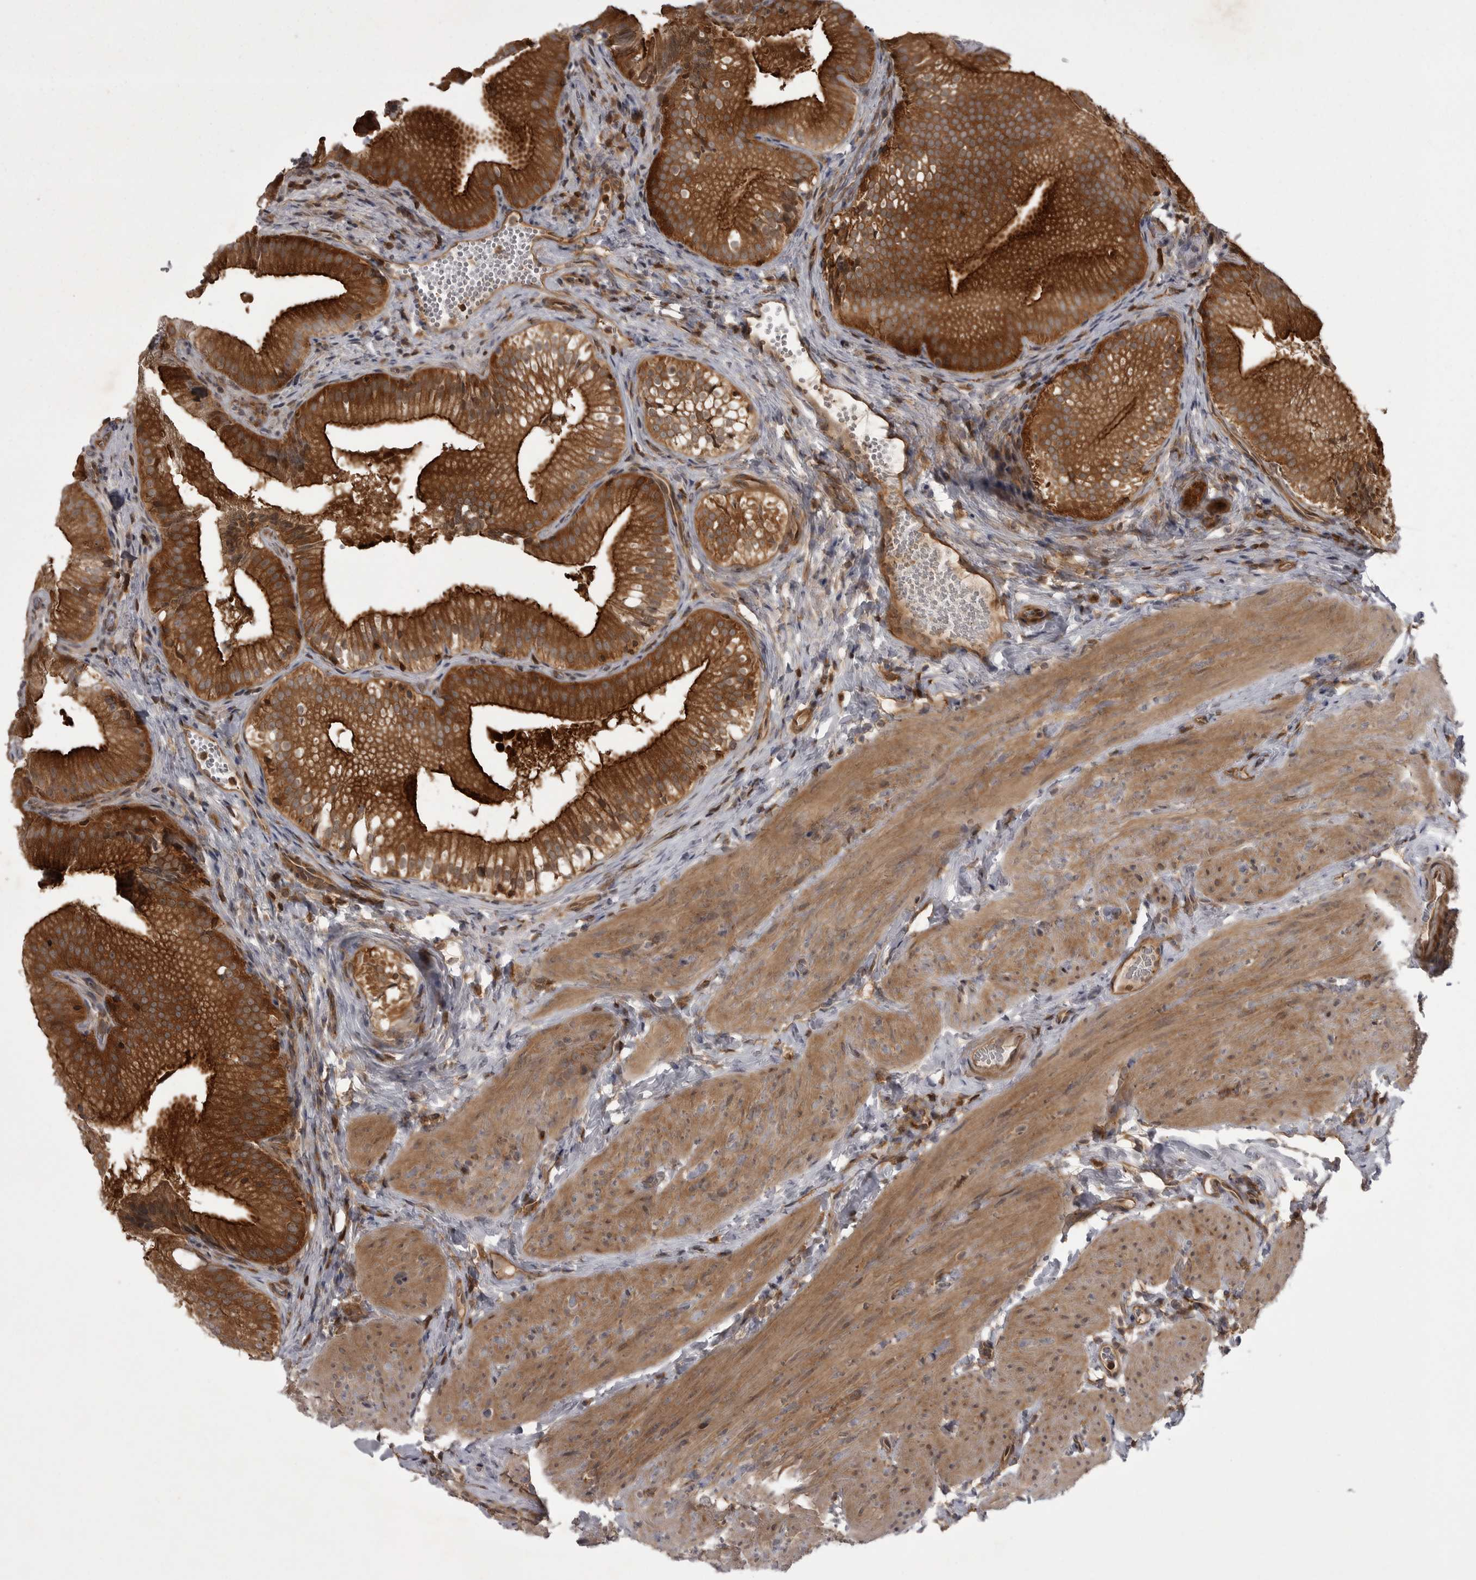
{"staining": {"intensity": "strong", "quantity": ">75%", "location": "cytoplasmic/membranous"}, "tissue": "gallbladder", "cell_type": "Glandular cells", "image_type": "normal", "snomed": [{"axis": "morphology", "description": "Normal tissue, NOS"}, {"axis": "topography", "description": "Gallbladder"}], "caption": "IHC of normal human gallbladder shows high levels of strong cytoplasmic/membranous expression in approximately >75% of glandular cells. The protein is stained brown, and the nuclei are stained in blue (DAB (3,3'-diaminobenzidine) IHC with brightfield microscopy, high magnification).", "gene": "STK24", "patient": {"sex": "female", "age": 30}}